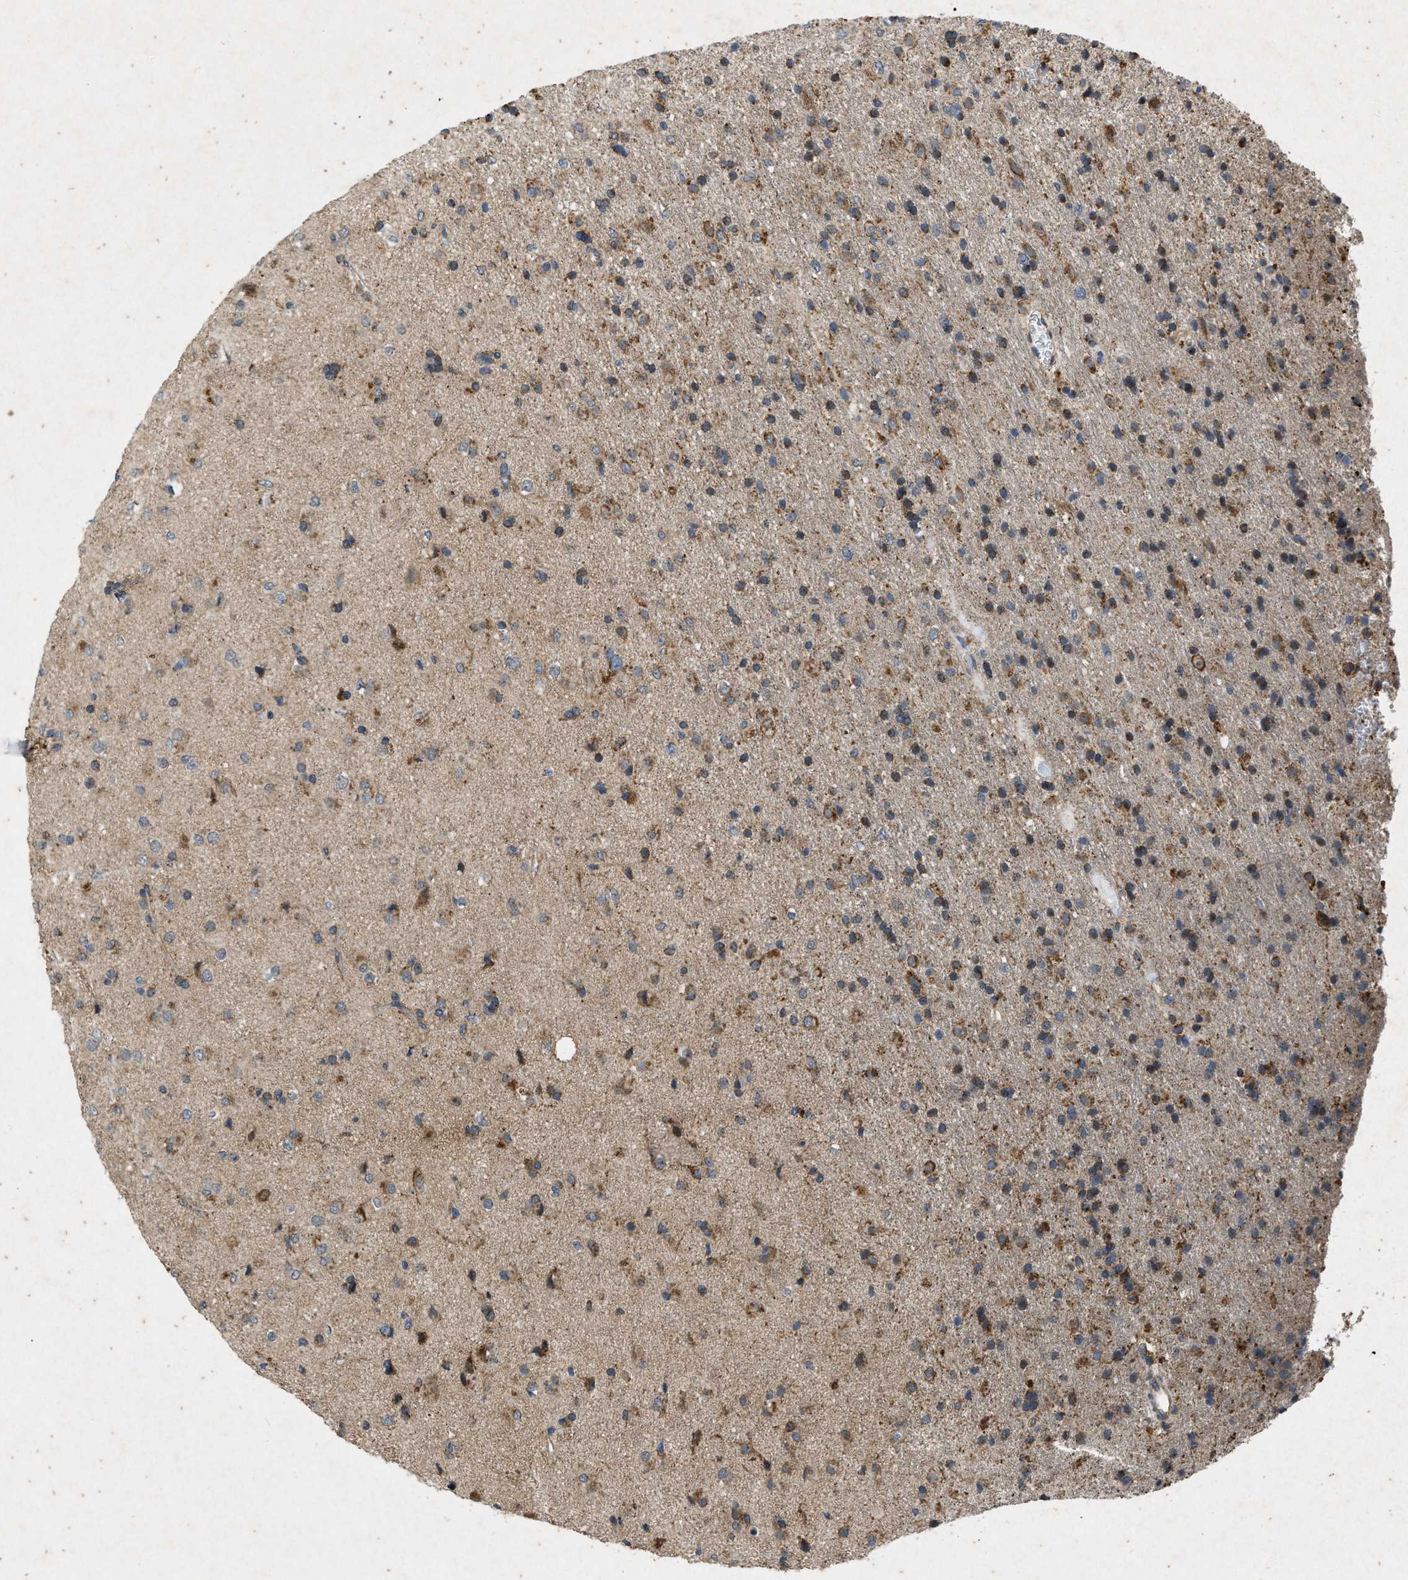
{"staining": {"intensity": "moderate", "quantity": ">75%", "location": "cytoplasmic/membranous"}, "tissue": "glioma", "cell_type": "Tumor cells", "image_type": "cancer", "snomed": [{"axis": "morphology", "description": "Glioma, malignant, Low grade"}, {"axis": "topography", "description": "Brain"}], "caption": "A high-resolution micrograph shows immunohistochemistry (IHC) staining of malignant glioma (low-grade), which displays moderate cytoplasmic/membranous staining in about >75% of tumor cells.", "gene": "PRKG2", "patient": {"sex": "male", "age": 65}}